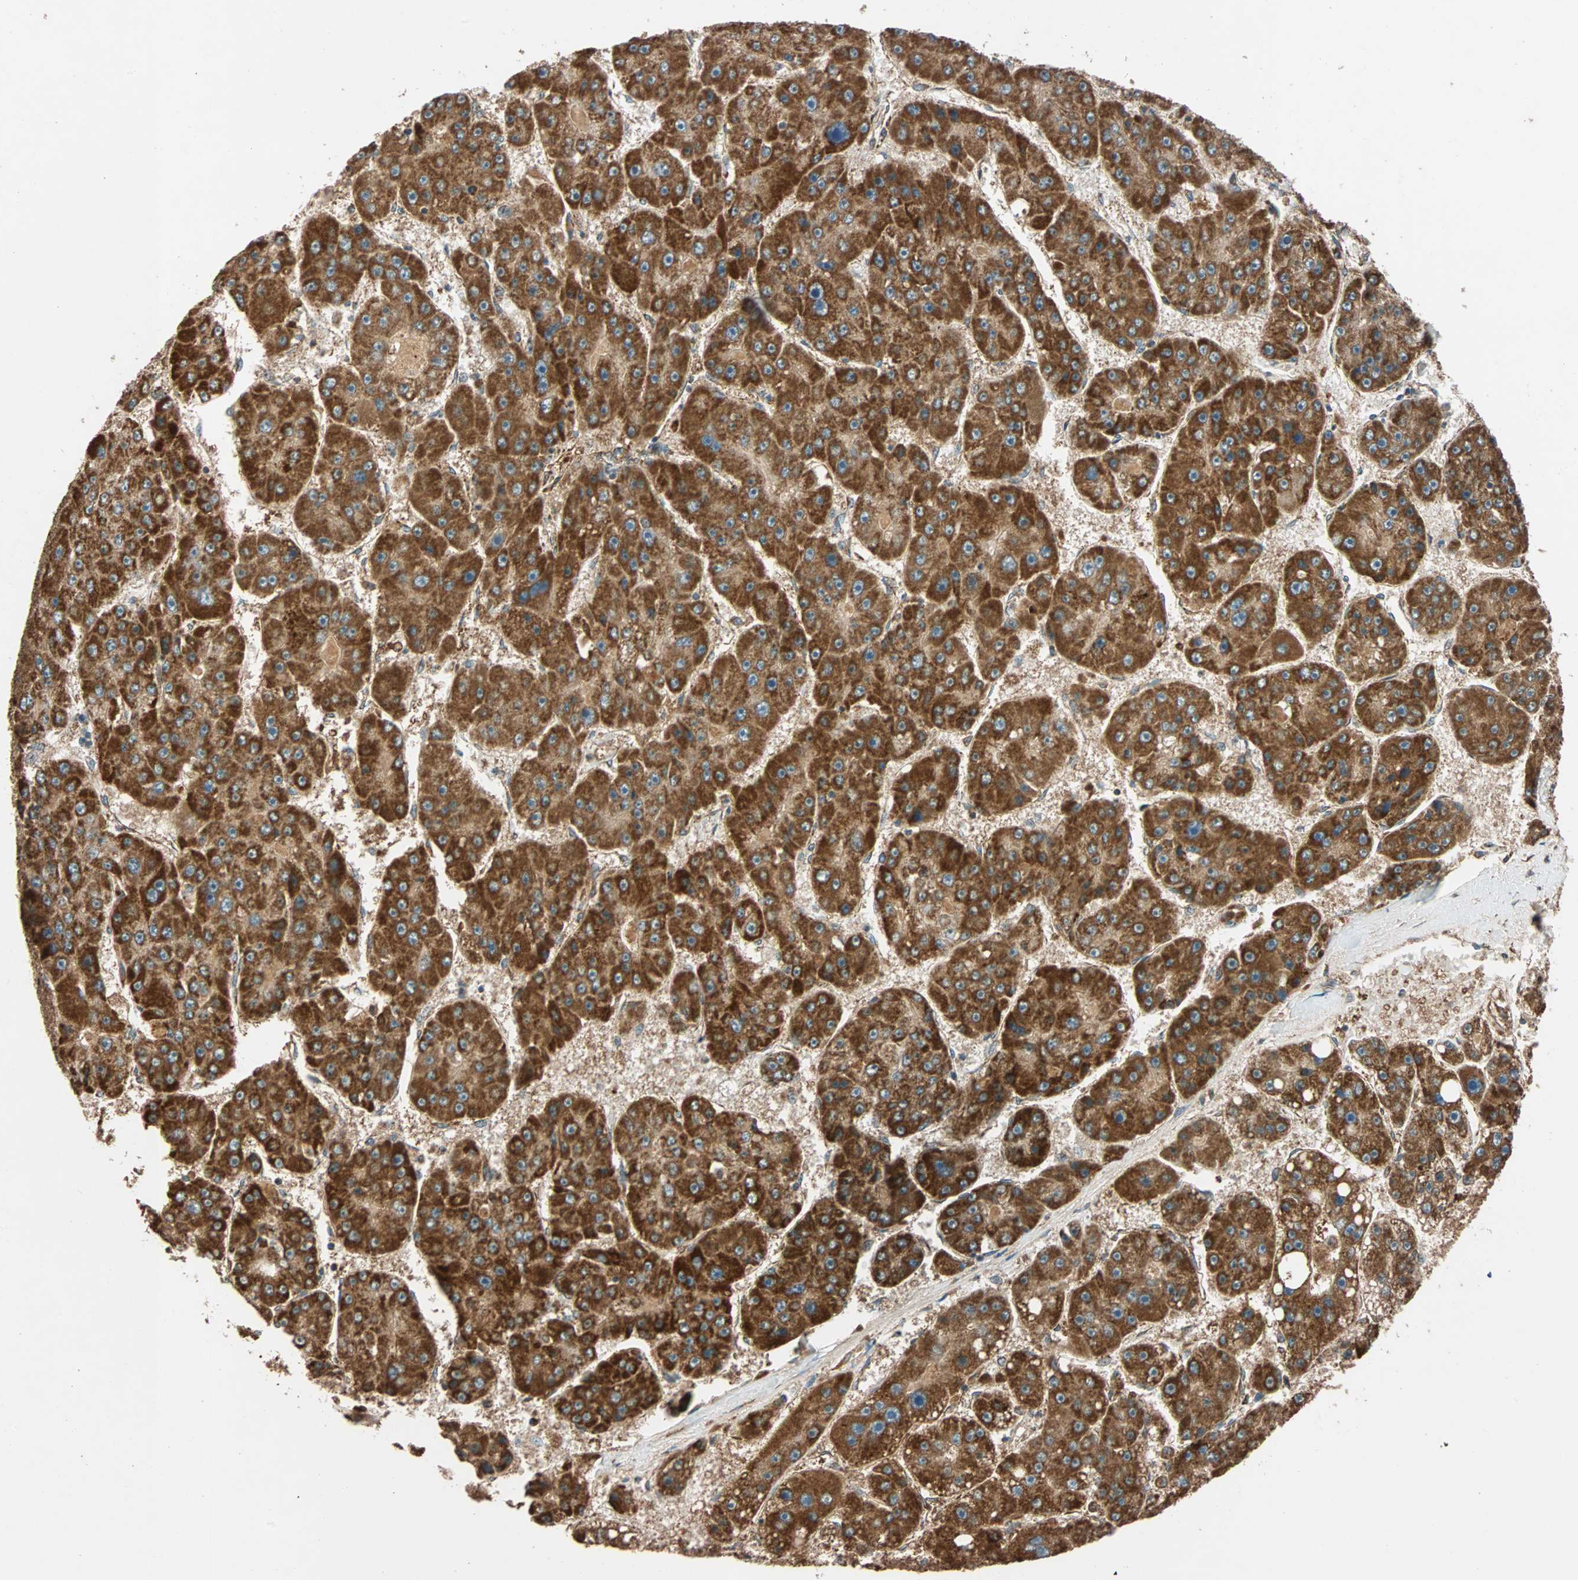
{"staining": {"intensity": "strong", "quantity": ">75%", "location": "cytoplasmic/membranous"}, "tissue": "liver cancer", "cell_type": "Tumor cells", "image_type": "cancer", "snomed": [{"axis": "morphology", "description": "Carcinoma, Hepatocellular, NOS"}, {"axis": "topography", "description": "Liver"}], "caption": "Immunohistochemical staining of hepatocellular carcinoma (liver) displays strong cytoplasmic/membranous protein staining in about >75% of tumor cells.", "gene": "MAPK1", "patient": {"sex": "female", "age": 61}}